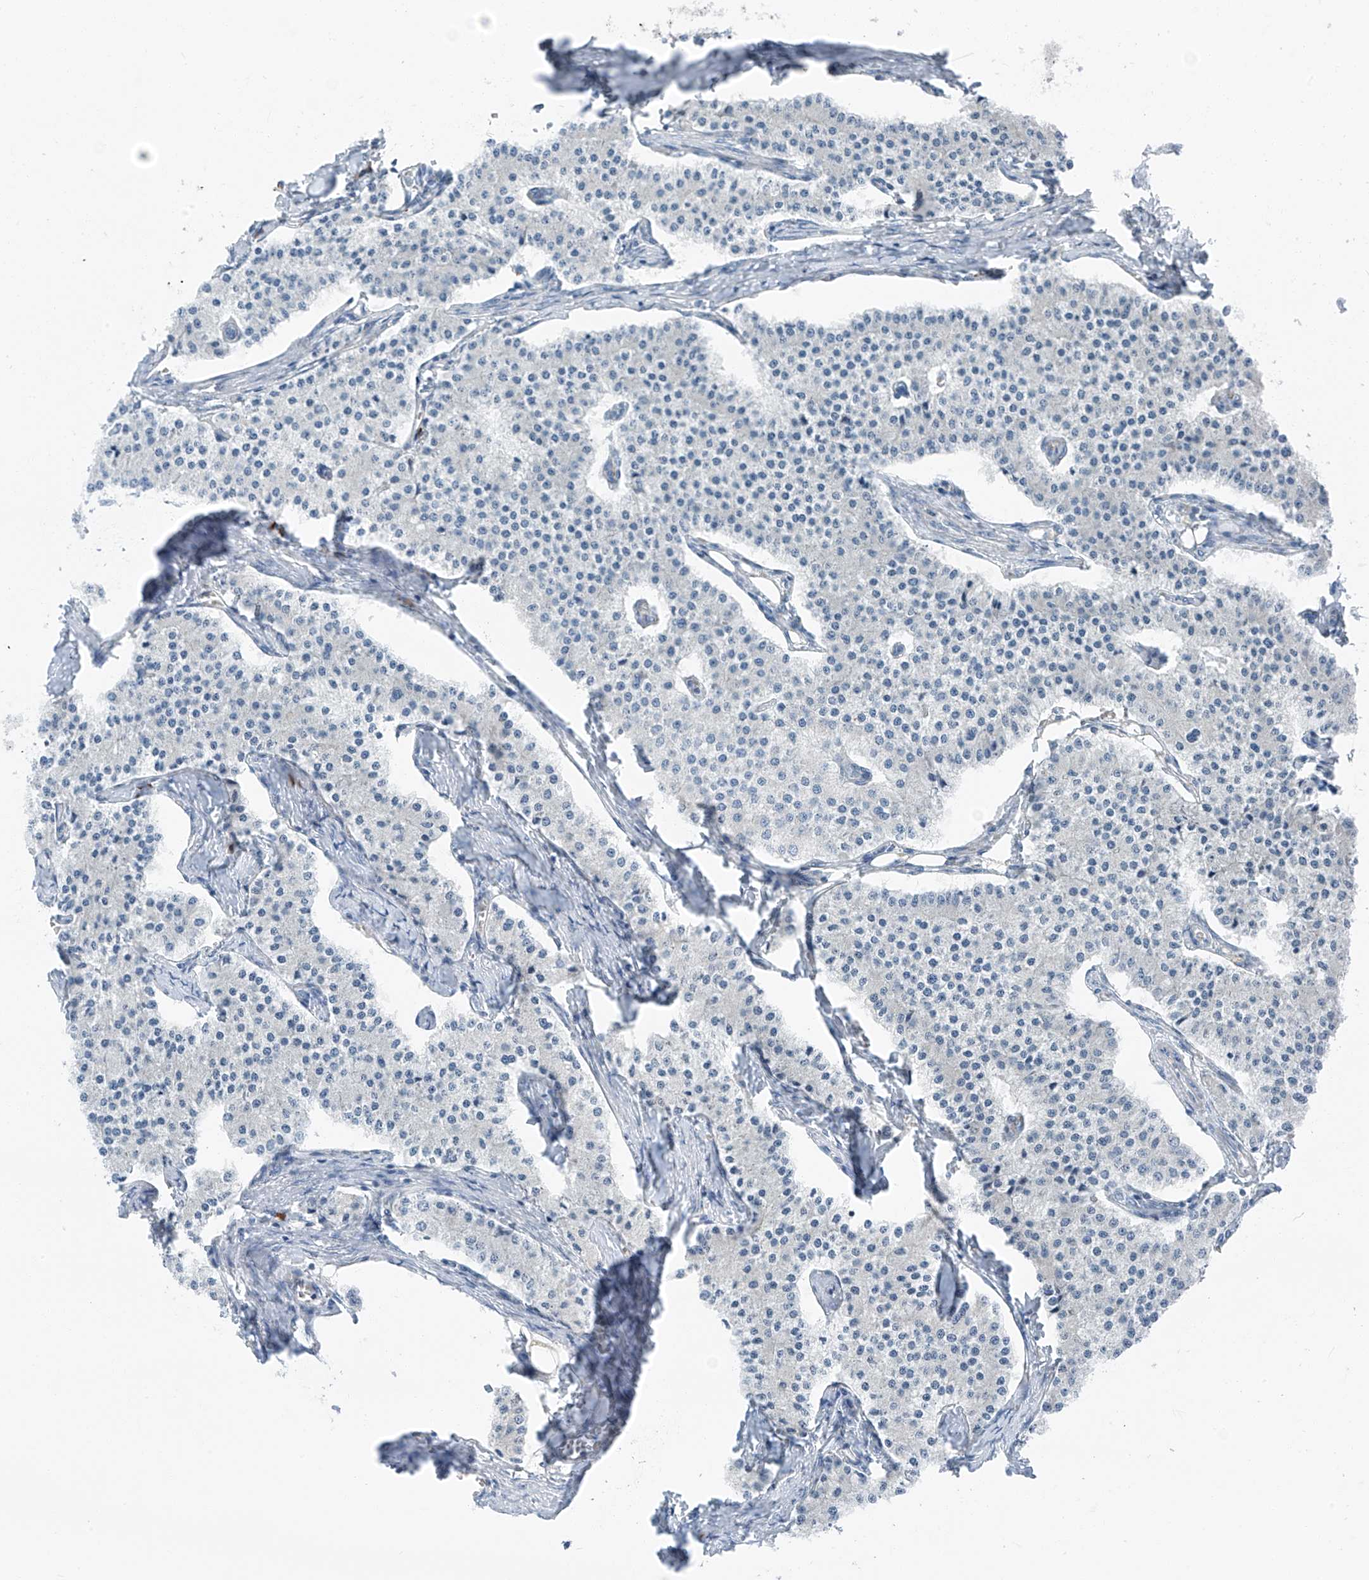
{"staining": {"intensity": "negative", "quantity": "none", "location": "none"}, "tissue": "carcinoid", "cell_type": "Tumor cells", "image_type": "cancer", "snomed": [{"axis": "morphology", "description": "Carcinoid, malignant, NOS"}, {"axis": "topography", "description": "Colon"}], "caption": "High power microscopy micrograph of an IHC image of carcinoid, revealing no significant staining in tumor cells.", "gene": "CHMP2B", "patient": {"sex": "female", "age": 52}}